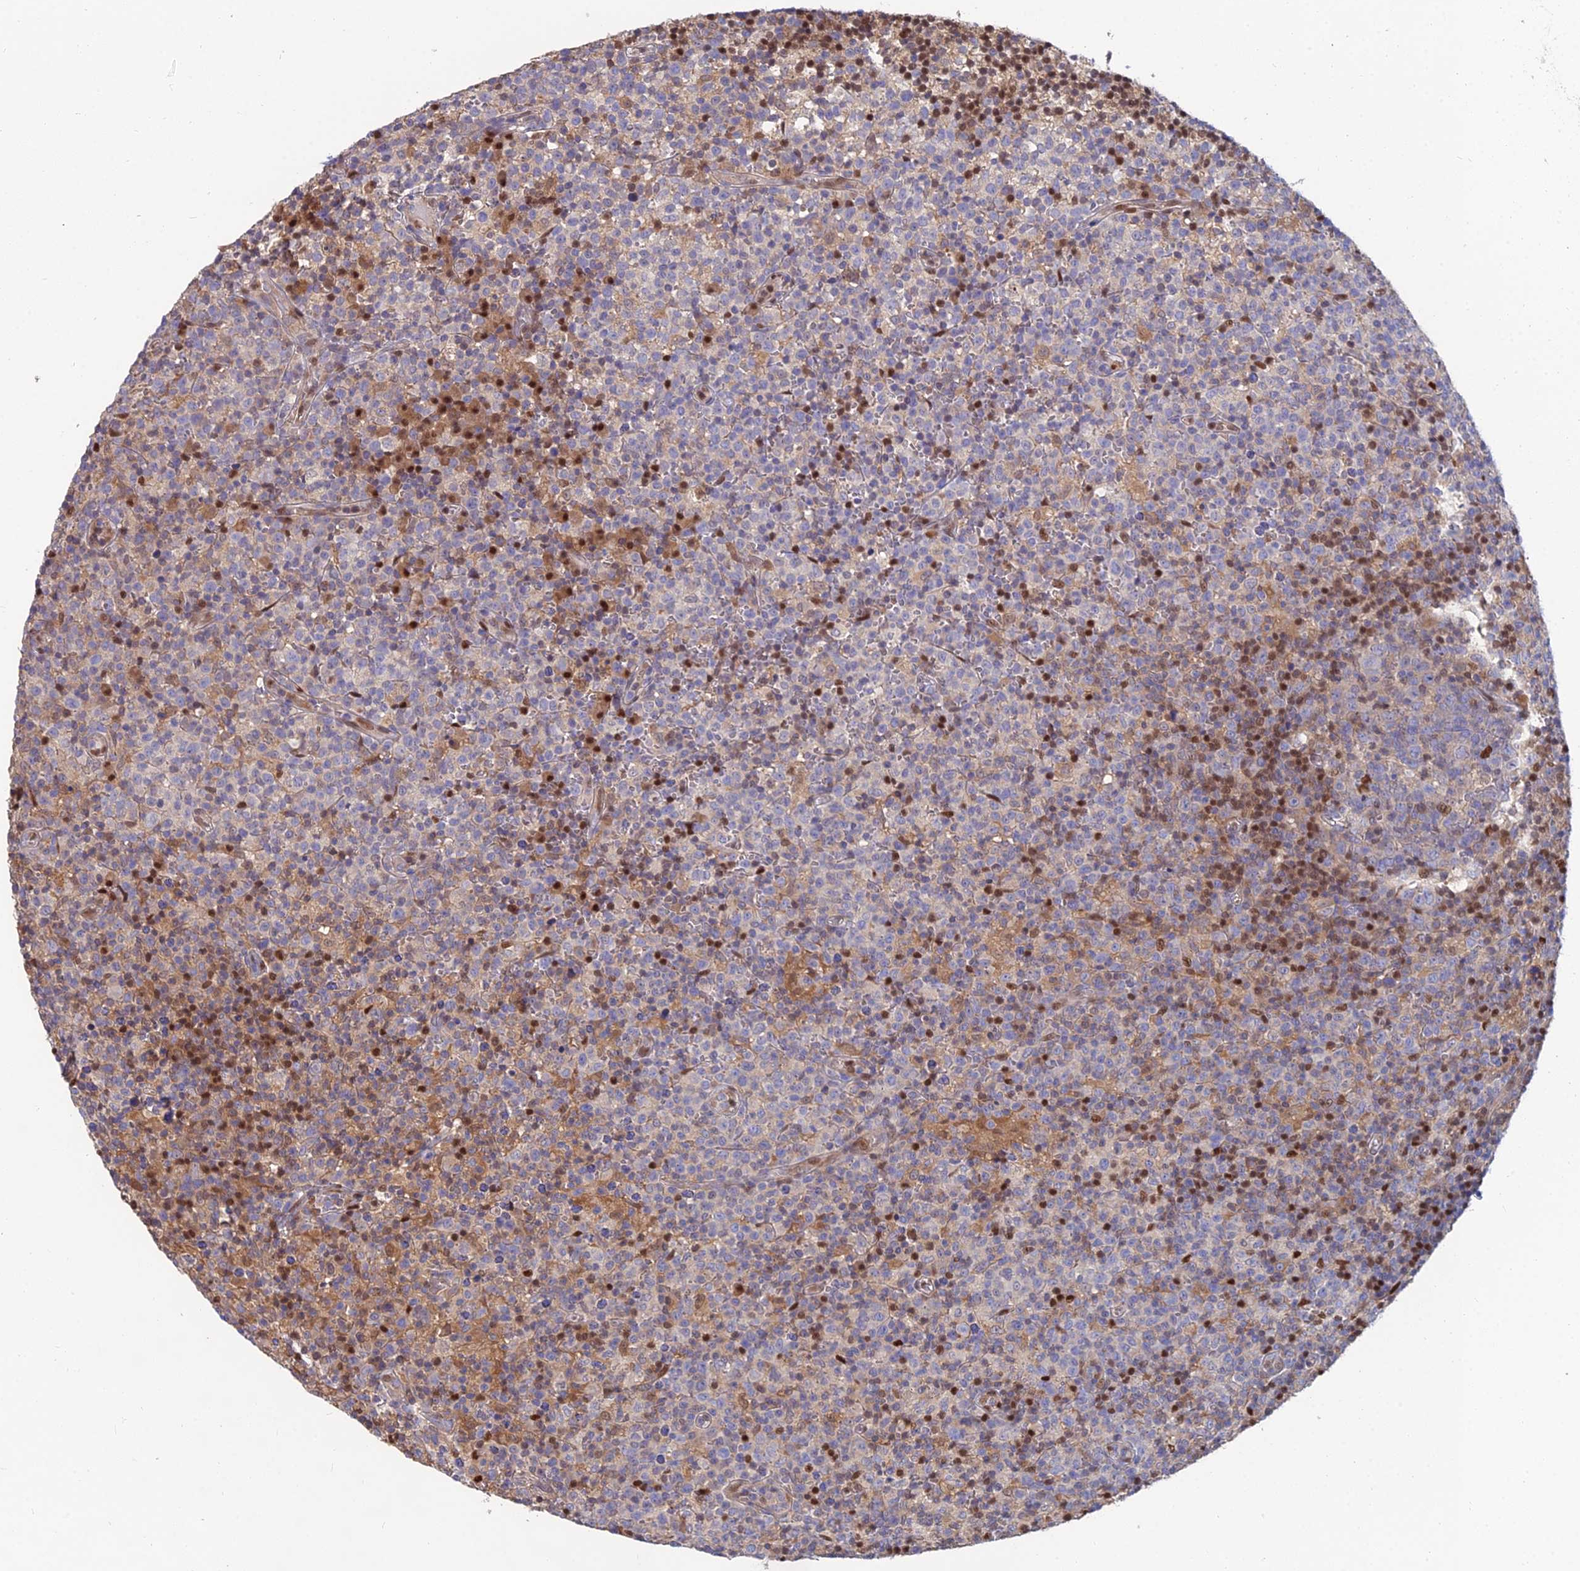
{"staining": {"intensity": "moderate", "quantity": "<25%", "location": "nuclear"}, "tissue": "lymph node", "cell_type": "Non-germinal center cells", "image_type": "normal", "snomed": [{"axis": "morphology", "description": "Normal tissue, NOS"}, {"axis": "morphology", "description": "Inflammation, NOS"}, {"axis": "topography", "description": "Lymph node"}], "caption": "Protein staining of unremarkable lymph node demonstrates moderate nuclear staining in about <25% of non-germinal center cells.", "gene": "DNPEP", "patient": {"sex": "male", "age": 55}}